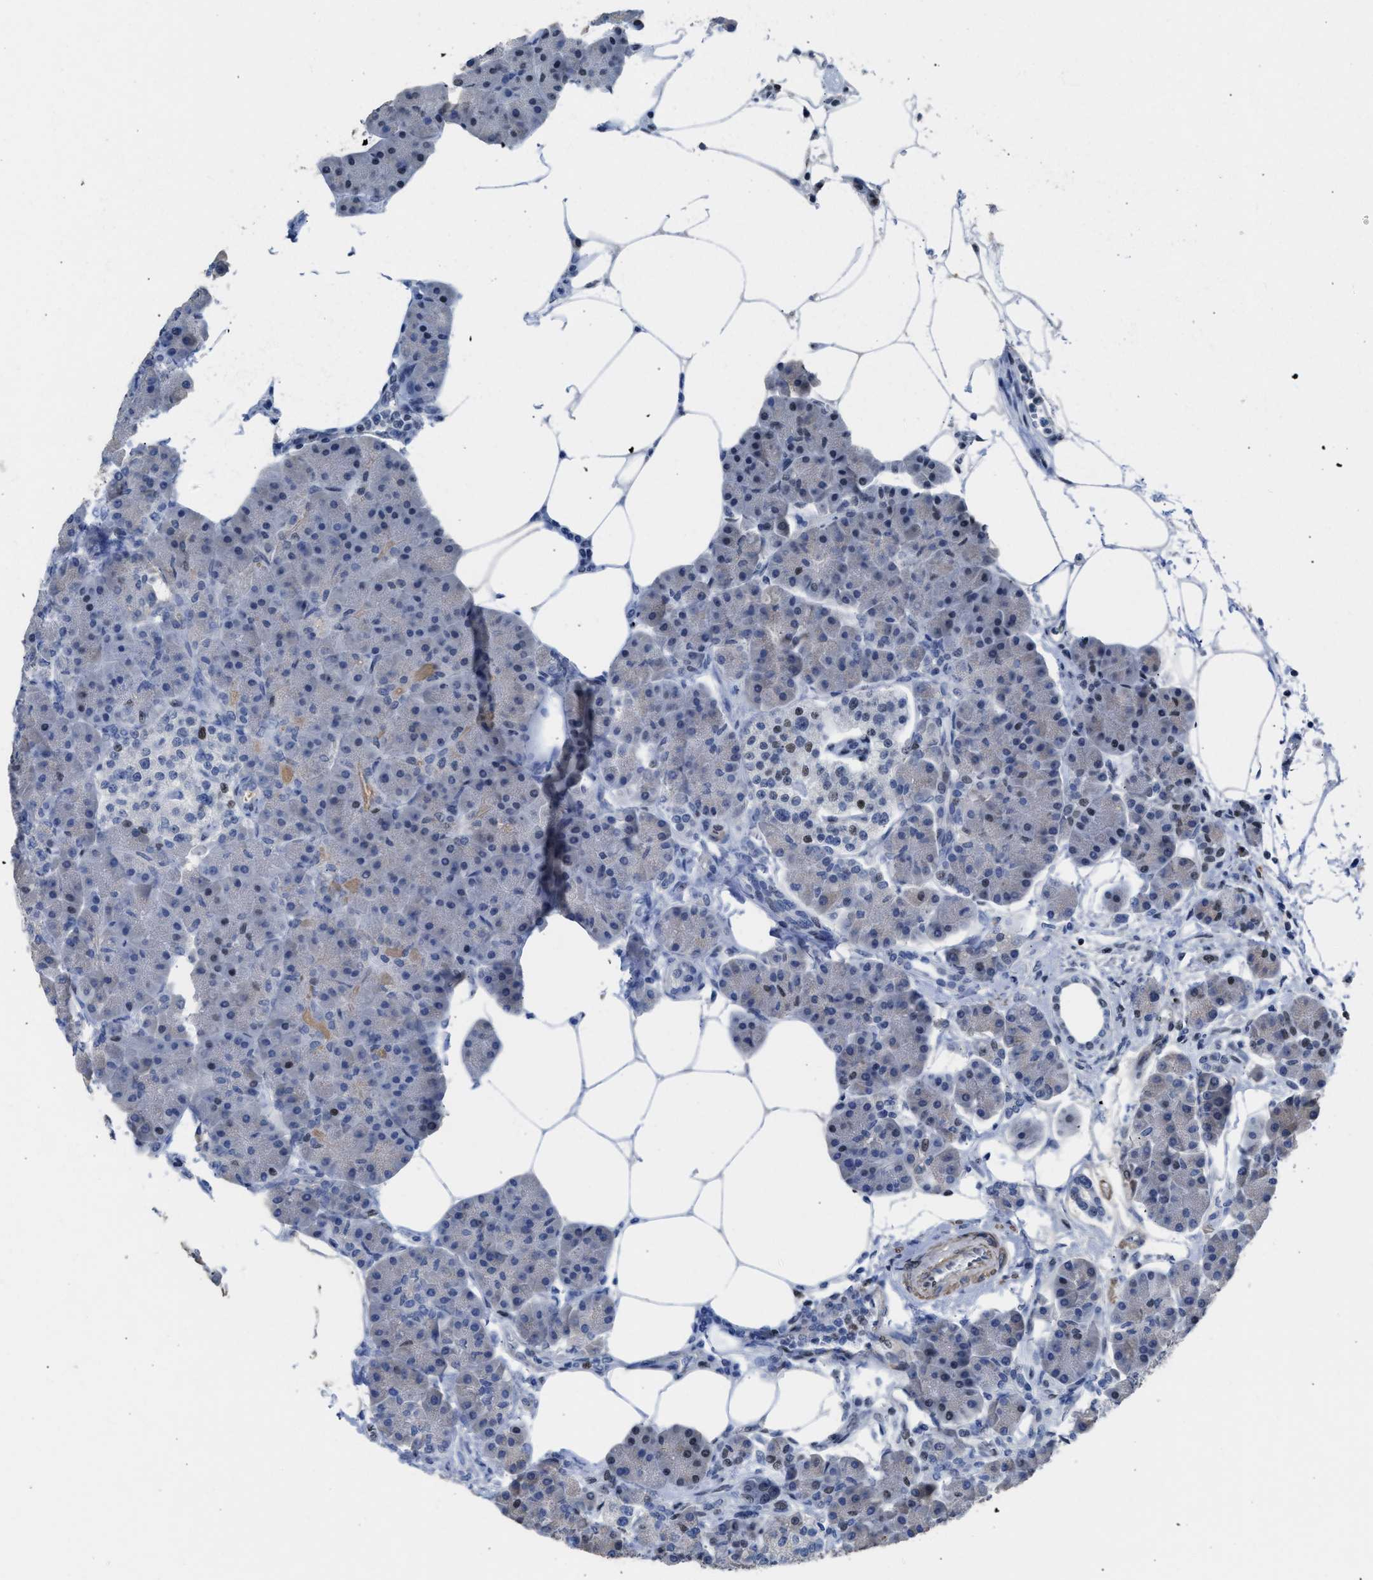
{"staining": {"intensity": "moderate", "quantity": "<25%", "location": "nuclear"}, "tissue": "pancreas", "cell_type": "Exocrine glandular cells", "image_type": "normal", "snomed": [{"axis": "morphology", "description": "Normal tissue, NOS"}, {"axis": "topography", "description": "Pancreas"}], "caption": "Pancreas stained for a protein exhibits moderate nuclear positivity in exocrine glandular cells. (DAB = brown stain, brightfield microscopy at high magnification).", "gene": "SCAF4", "patient": {"sex": "female", "age": 70}}